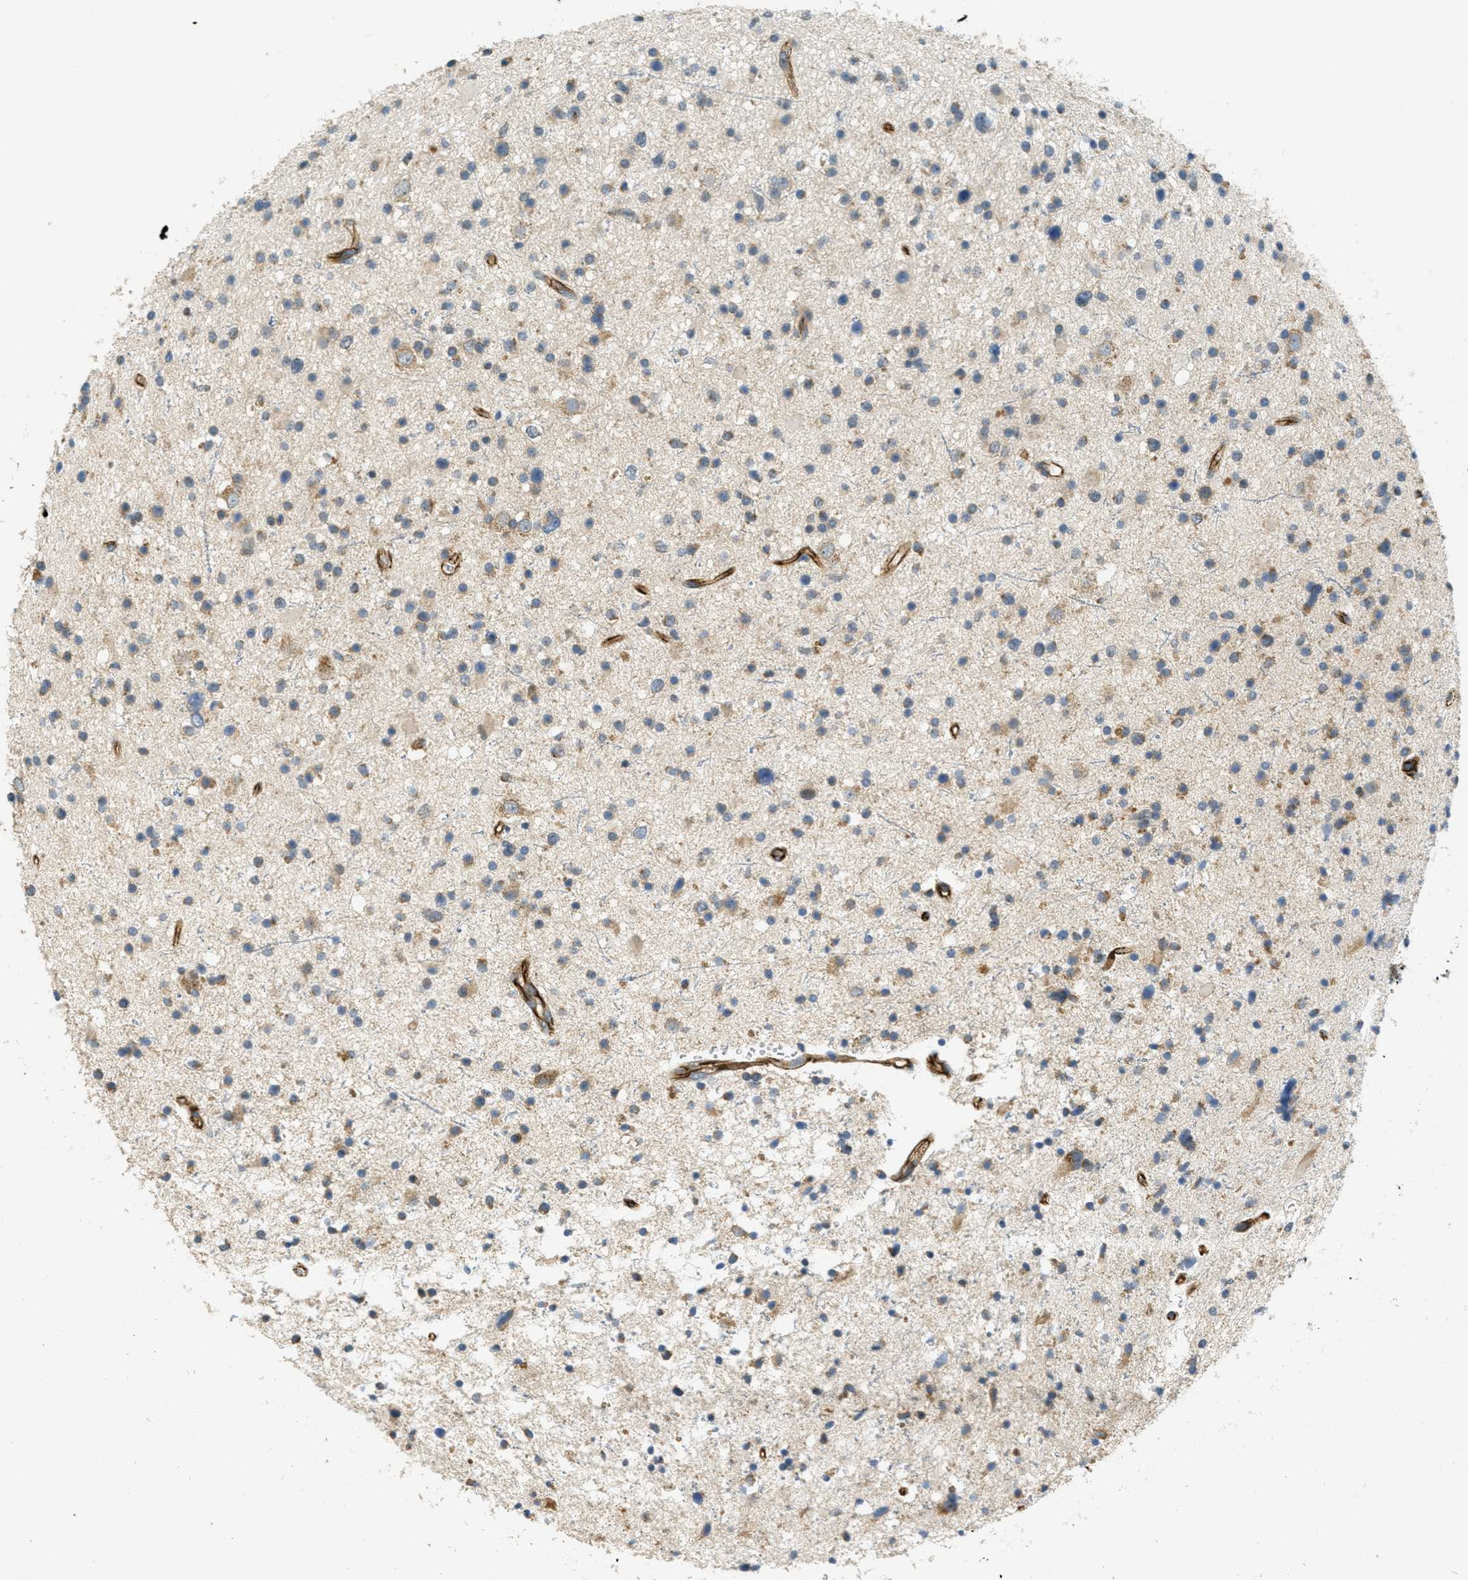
{"staining": {"intensity": "weak", "quantity": "25%-75%", "location": "cytoplasmic/membranous"}, "tissue": "glioma", "cell_type": "Tumor cells", "image_type": "cancer", "snomed": [{"axis": "morphology", "description": "Glioma, malignant, High grade"}, {"axis": "topography", "description": "Brain"}], "caption": "Immunohistochemical staining of human malignant glioma (high-grade) displays weak cytoplasmic/membranous protein expression in approximately 25%-75% of tumor cells. (Brightfield microscopy of DAB IHC at high magnification).", "gene": "JCAD", "patient": {"sex": "male", "age": 33}}